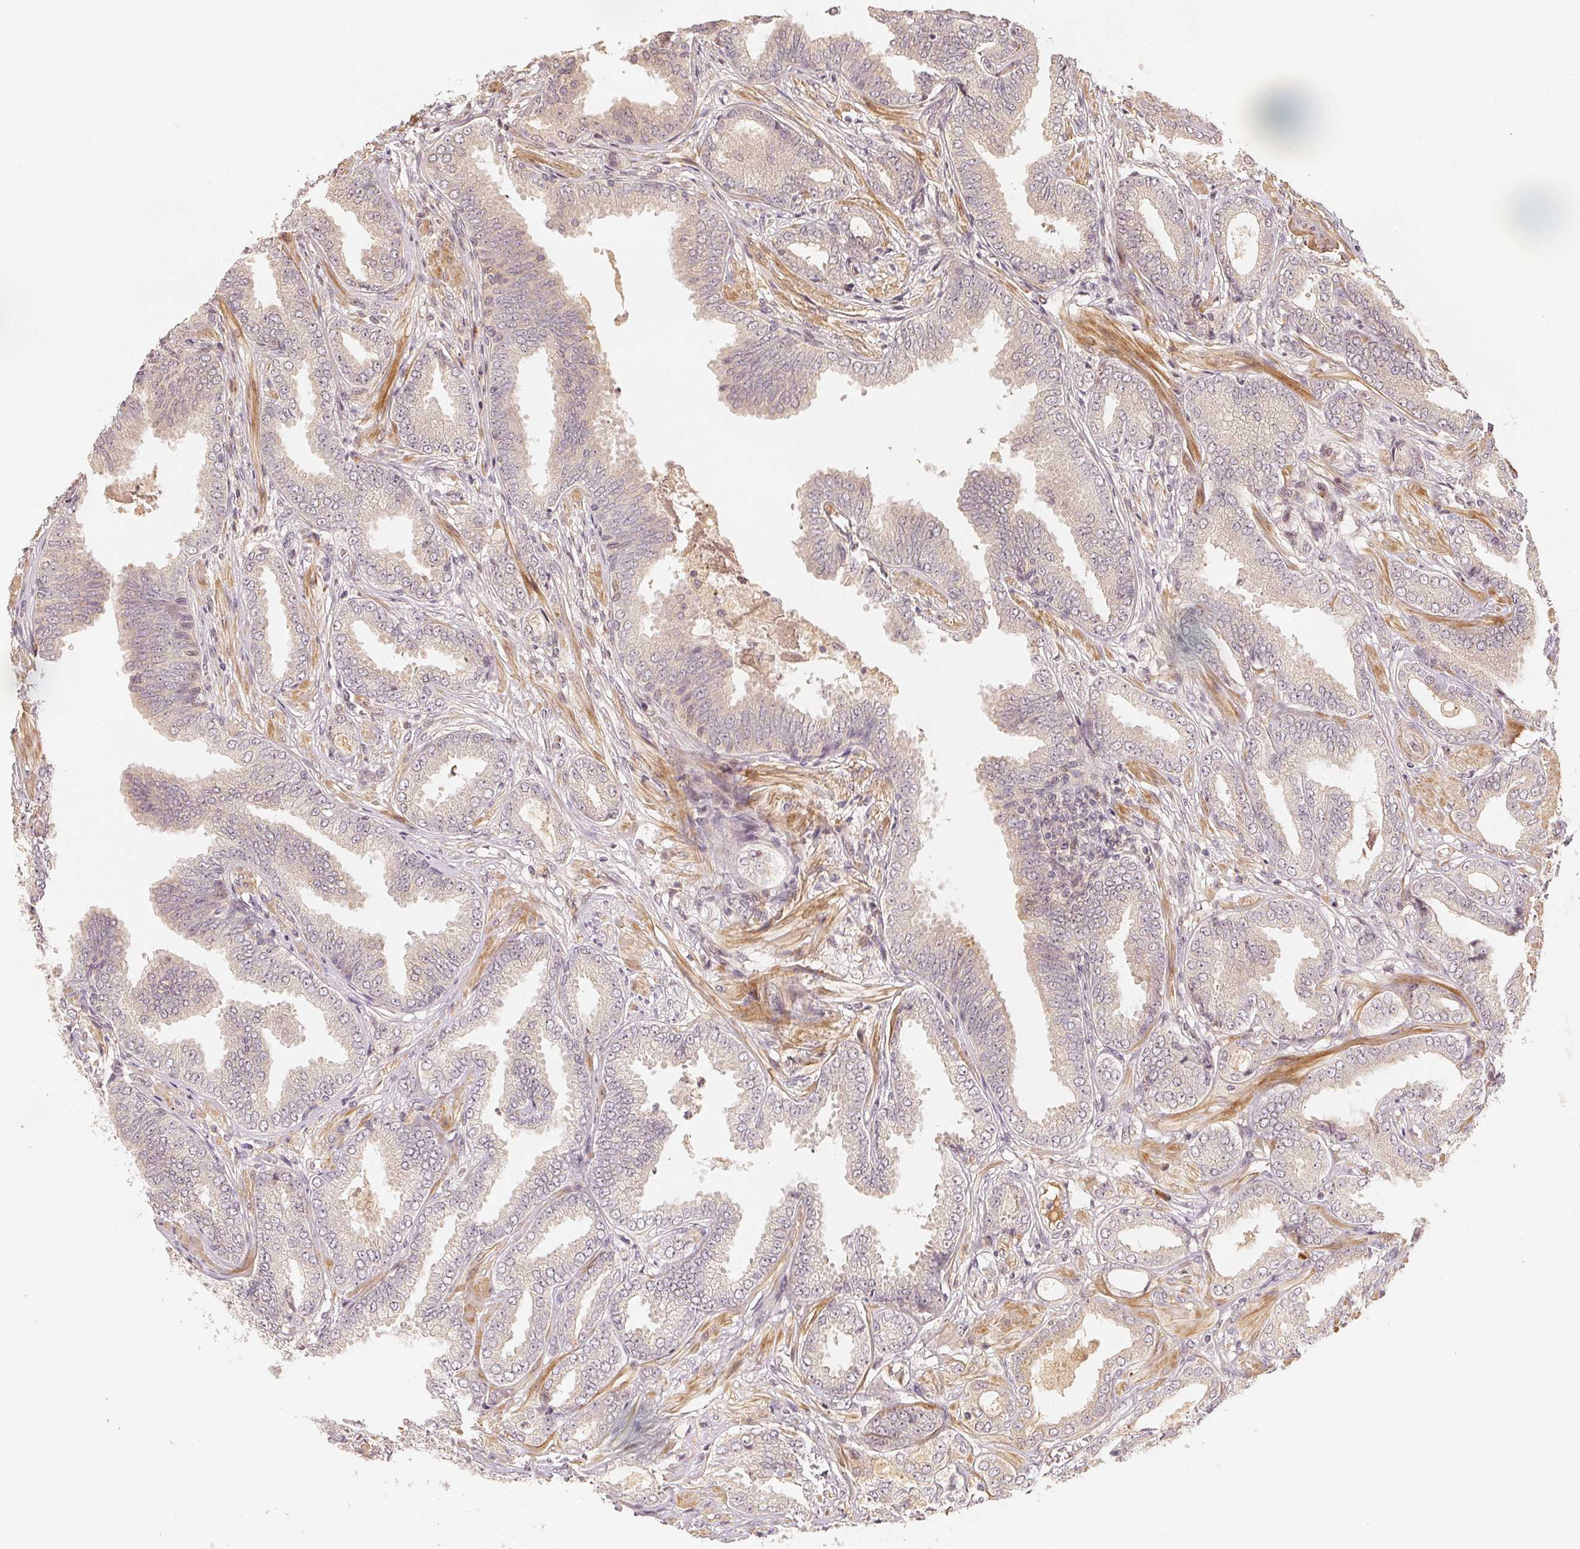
{"staining": {"intensity": "negative", "quantity": "none", "location": "none"}, "tissue": "prostate cancer", "cell_type": "Tumor cells", "image_type": "cancer", "snomed": [{"axis": "morphology", "description": "Adenocarcinoma, Low grade"}, {"axis": "topography", "description": "Prostate"}], "caption": "Photomicrograph shows no protein staining in tumor cells of prostate adenocarcinoma (low-grade) tissue.", "gene": "SERPINE1", "patient": {"sex": "male", "age": 55}}